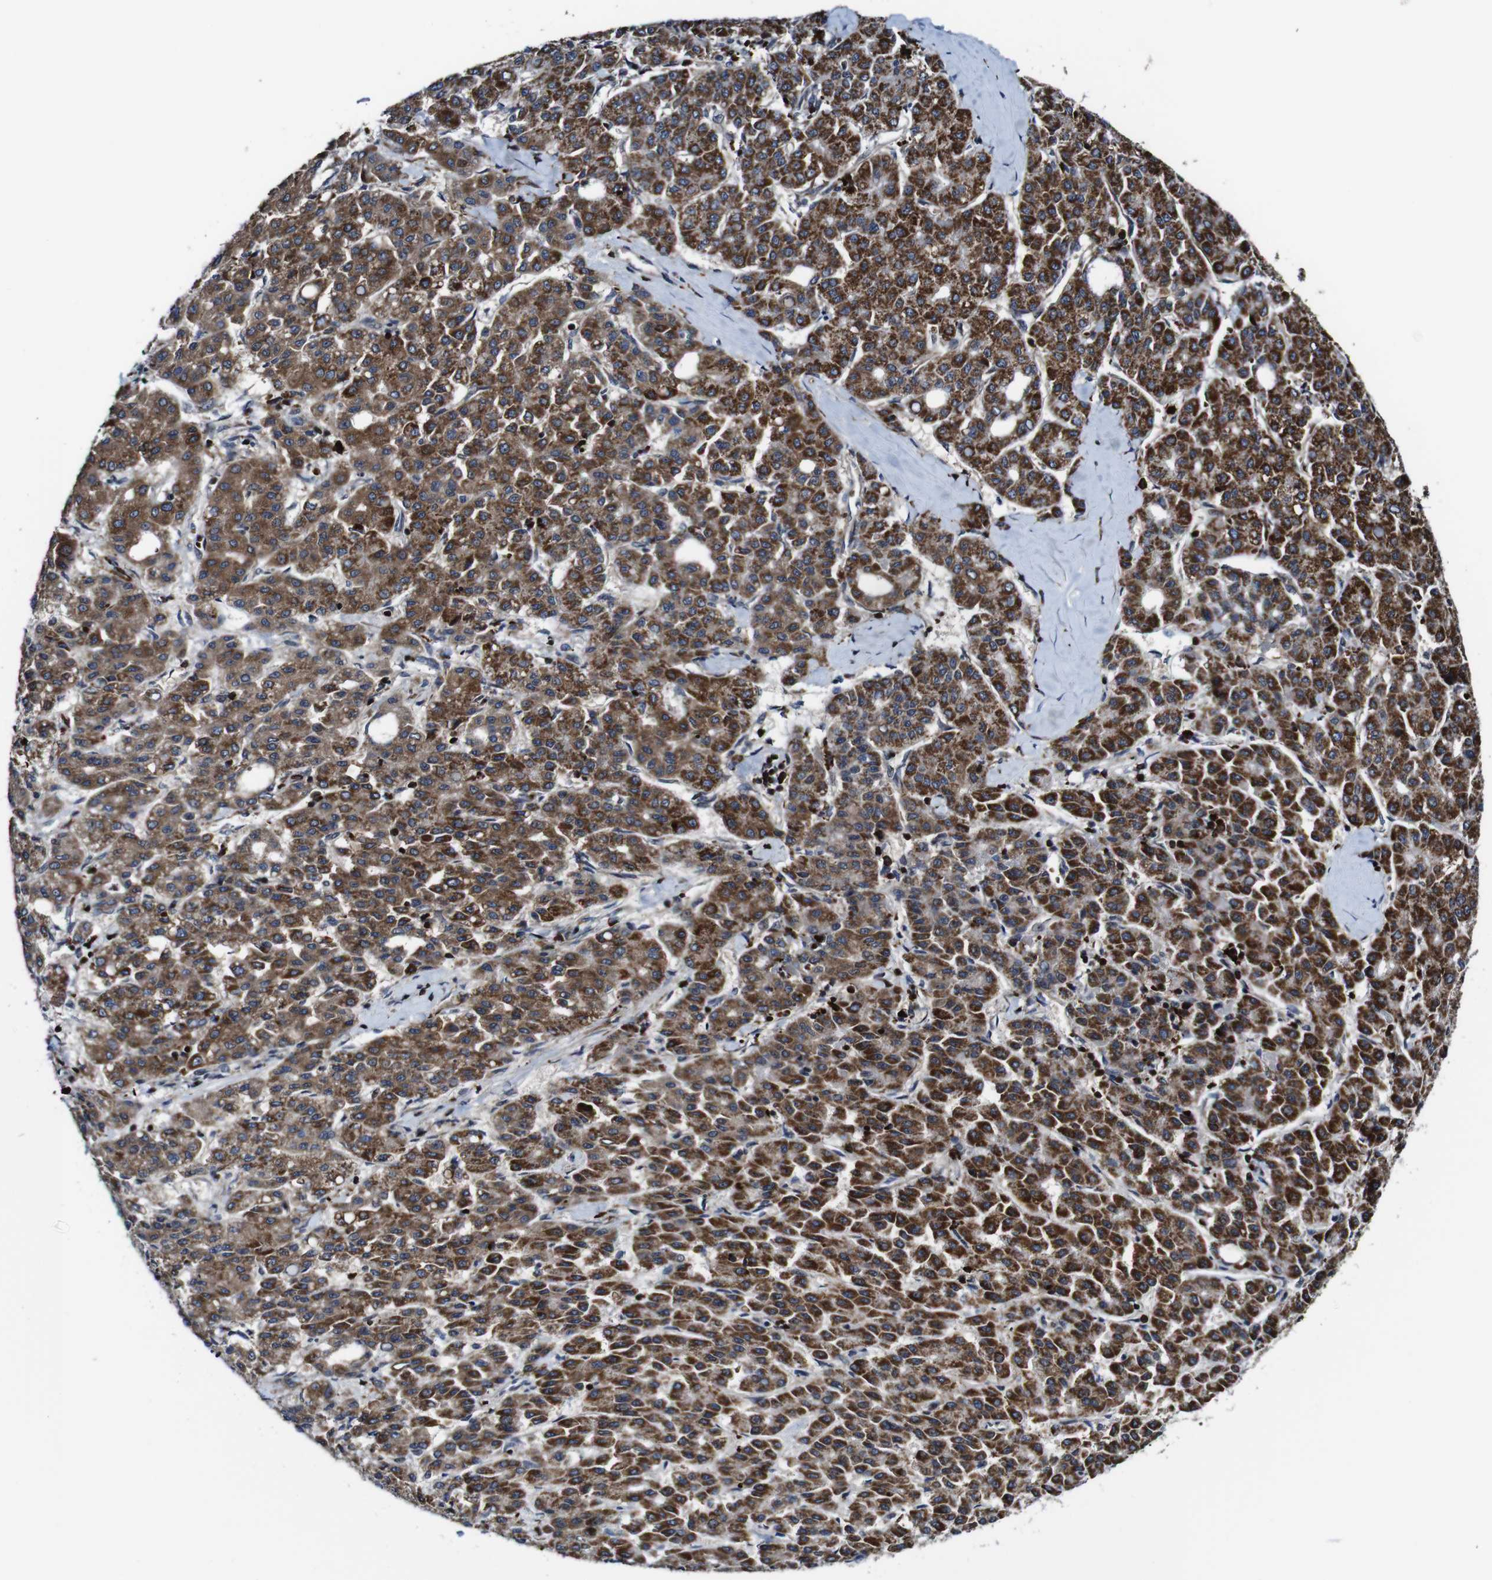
{"staining": {"intensity": "moderate", "quantity": ">75%", "location": "cytoplasmic/membranous"}, "tissue": "liver cancer", "cell_type": "Tumor cells", "image_type": "cancer", "snomed": [{"axis": "morphology", "description": "Carcinoma, Hepatocellular, NOS"}, {"axis": "topography", "description": "Liver"}], "caption": "Liver cancer (hepatocellular carcinoma) stained with a brown dye reveals moderate cytoplasmic/membranous positive positivity in approximately >75% of tumor cells.", "gene": "JAK2", "patient": {"sex": "male", "age": 65}}